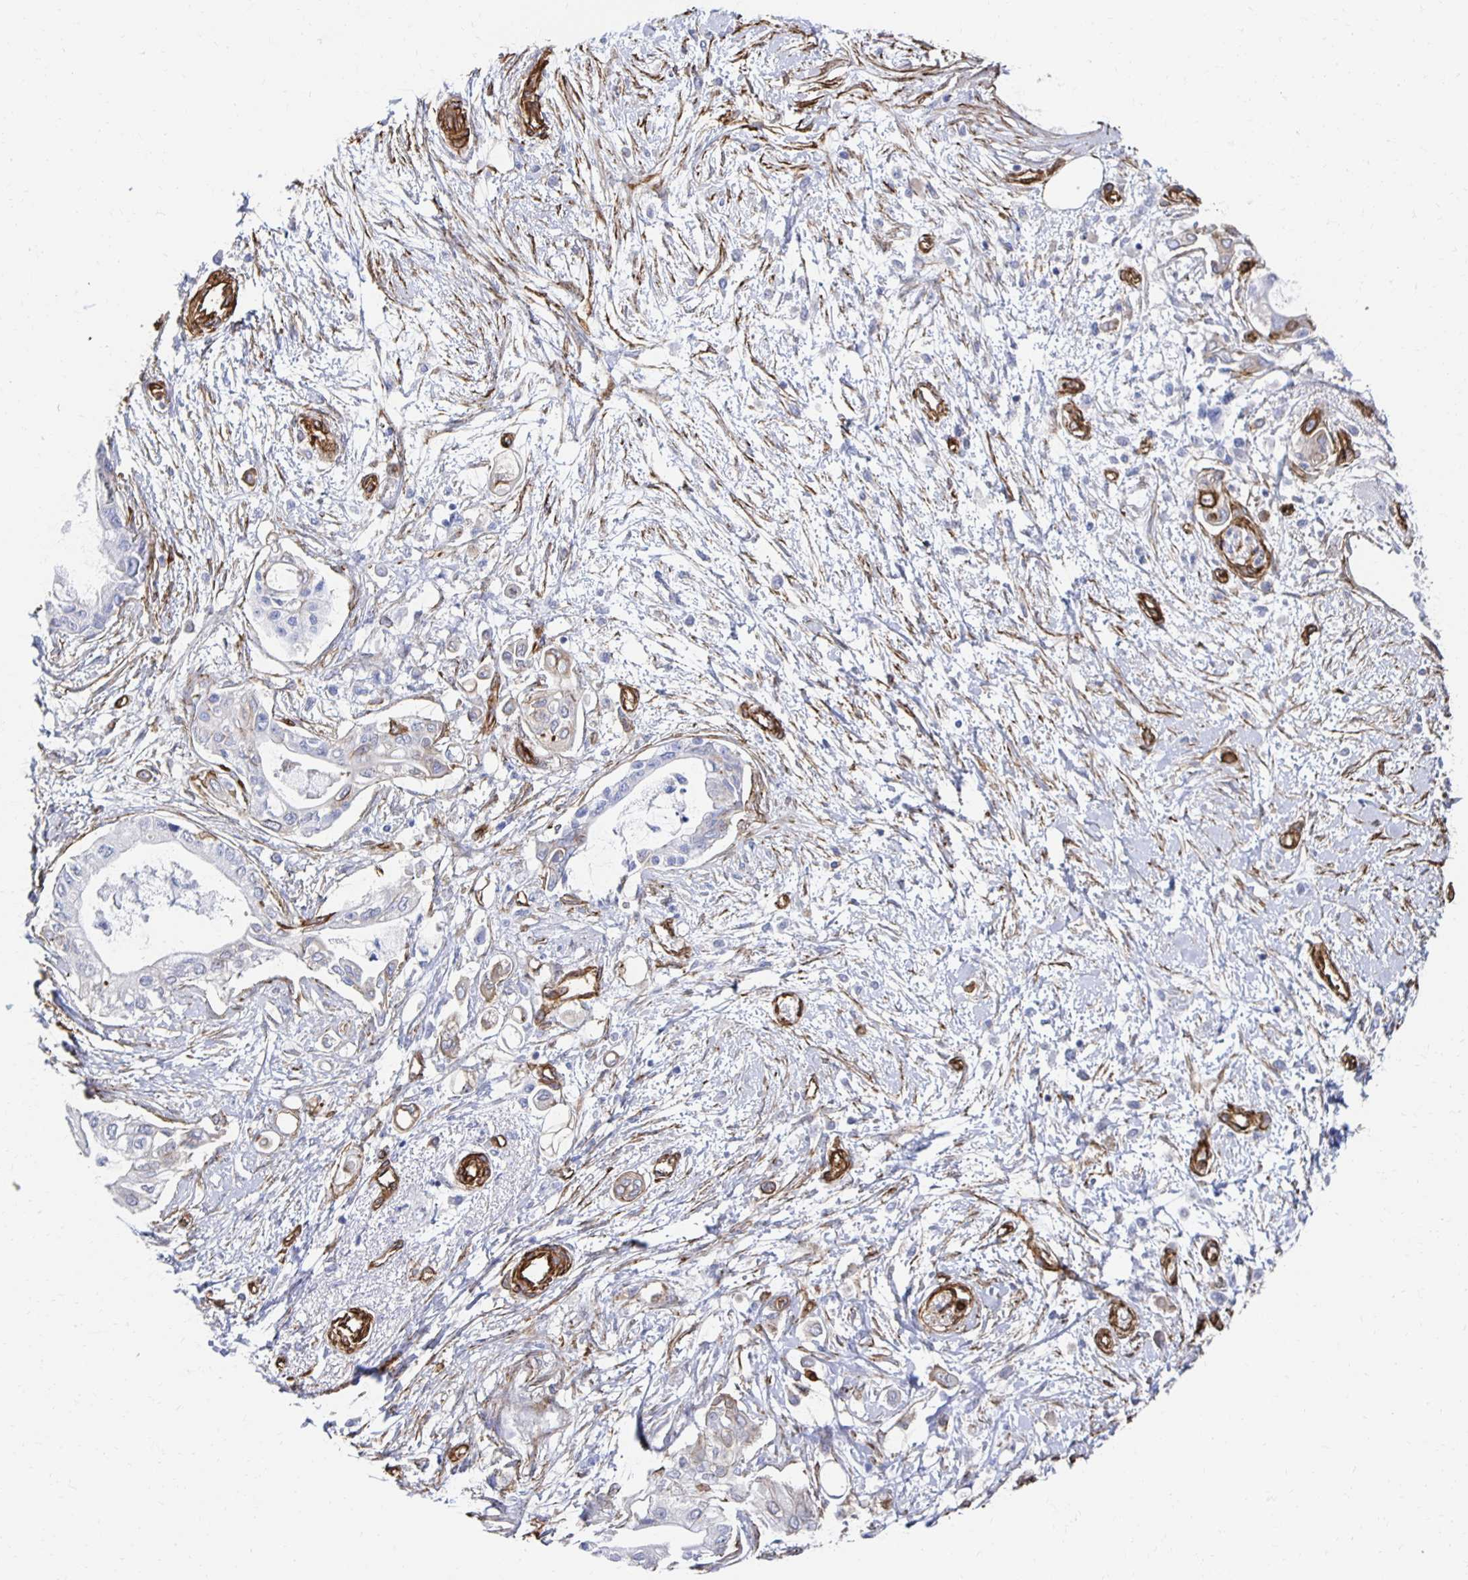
{"staining": {"intensity": "negative", "quantity": "none", "location": "none"}, "tissue": "pancreatic cancer", "cell_type": "Tumor cells", "image_type": "cancer", "snomed": [{"axis": "morphology", "description": "Adenocarcinoma, NOS"}, {"axis": "topography", "description": "Pancreas"}], "caption": "The immunohistochemistry (IHC) image has no significant positivity in tumor cells of pancreatic cancer tissue.", "gene": "VIPR2", "patient": {"sex": "female", "age": 77}}